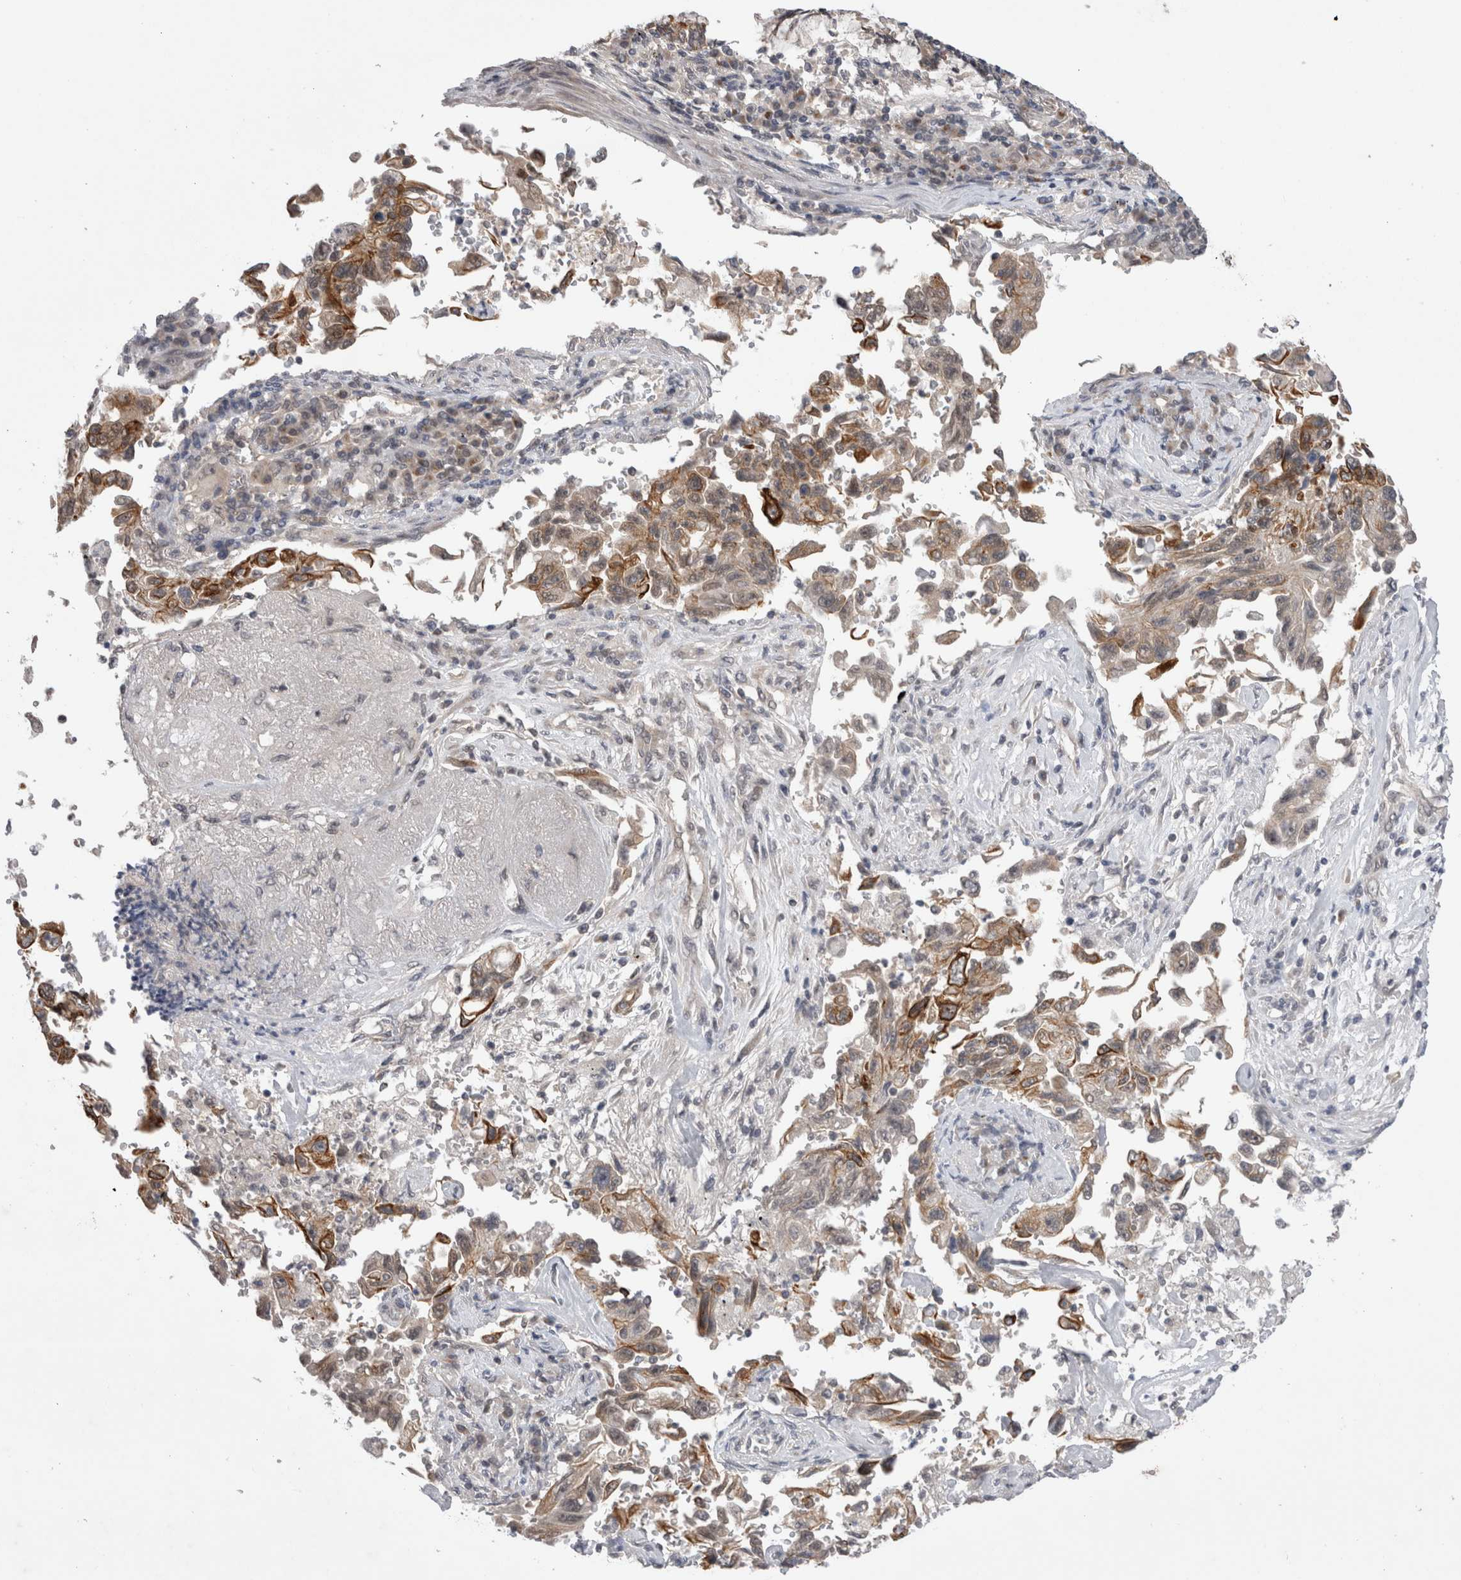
{"staining": {"intensity": "weak", "quantity": ">75%", "location": "cytoplasmic/membranous"}, "tissue": "lung cancer", "cell_type": "Tumor cells", "image_type": "cancer", "snomed": [{"axis": "morphology", "description": "Adenocarcinoma, NOS"}, {"axis": "topography", "description": "Lung"}], "caption": "This is a histology image of IHC staining of adenocarcinoma (lung), which shows weak expression in the cytoplasmic/membranous of tumor cells.", "gene": "ZNF341", "patient": {"sex": "female", "age": 51}}